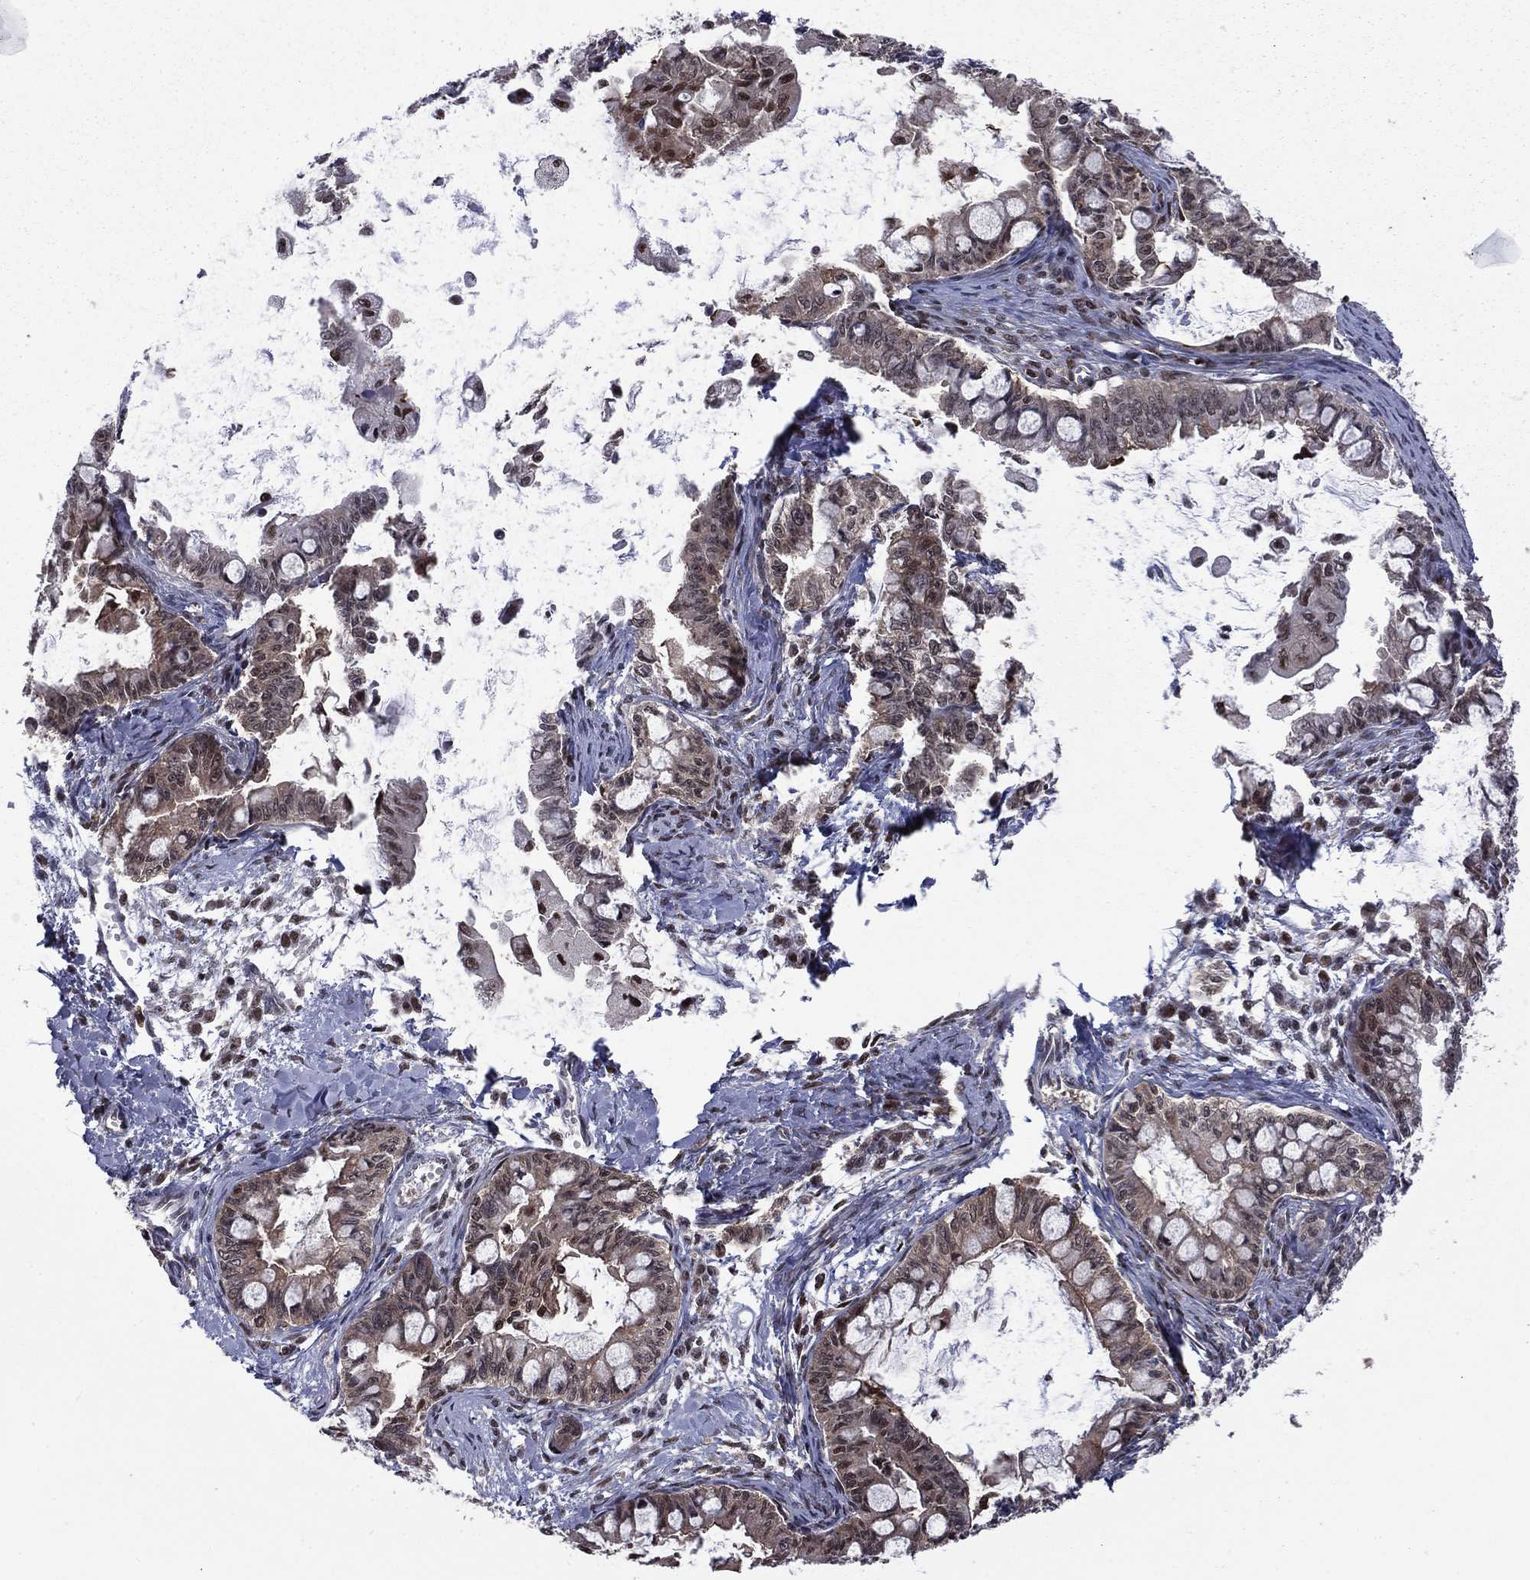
{"staining": {"intensity": "moderate", "quantity": "<25%", "location": "cytoplasmic/membranous,nuclear"}, "tissue": "ovarian cancer", "cell_type": "Tumor cells", "image_type": "cancer", "snomed": [{"axis": "morphology", "description": "Cystadenocarcinoma, mucinous, NOS"}, {"axis": "topography", "description": "Ovary"}], "caption": "Moderate cytoplasmic/membranous and nuclear positivity for a protein is seen in approximately <25% of tumor cells of ovarian cancer using IHC.", "gene": "PSMD2", "patient": {"sex": "female", "age": 63}}